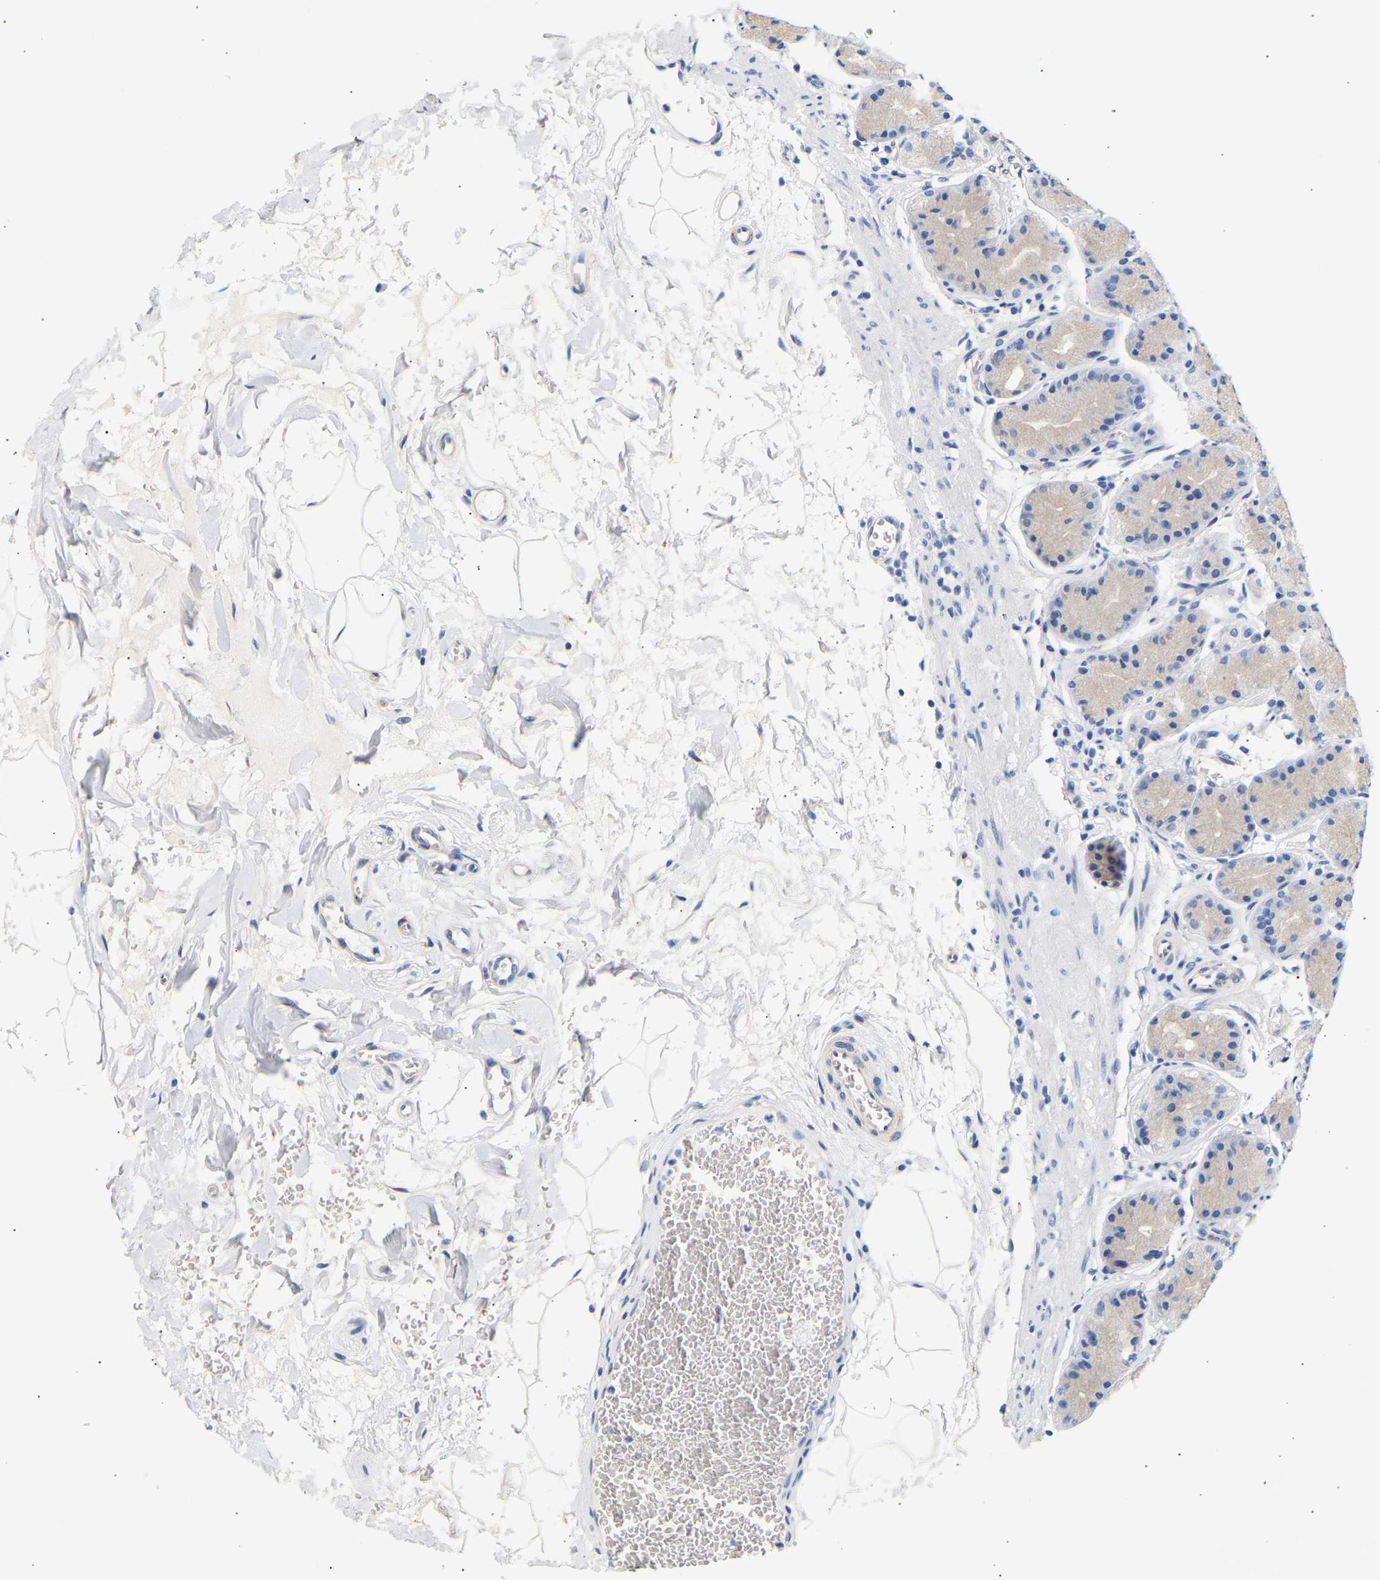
{"staining": {"intensity": "weak", "quantity": "<25%", "location": "cytoplasmic/membranous"}, "tissue": "stomach", "cell_type": "Glandular cells", "image_type": "normal", "snomed": [{"axis": "morphology", "description": "Normal tissue, NOS"}, {"axis": "topography", "description": "Stomach"}], "caption": "This is a histopathology image of IHC staining of benign stomach, which shows no positivity in glandular cells.", "gene": "IGFBP7", "patient": {"sex": "male", "age": 42}}